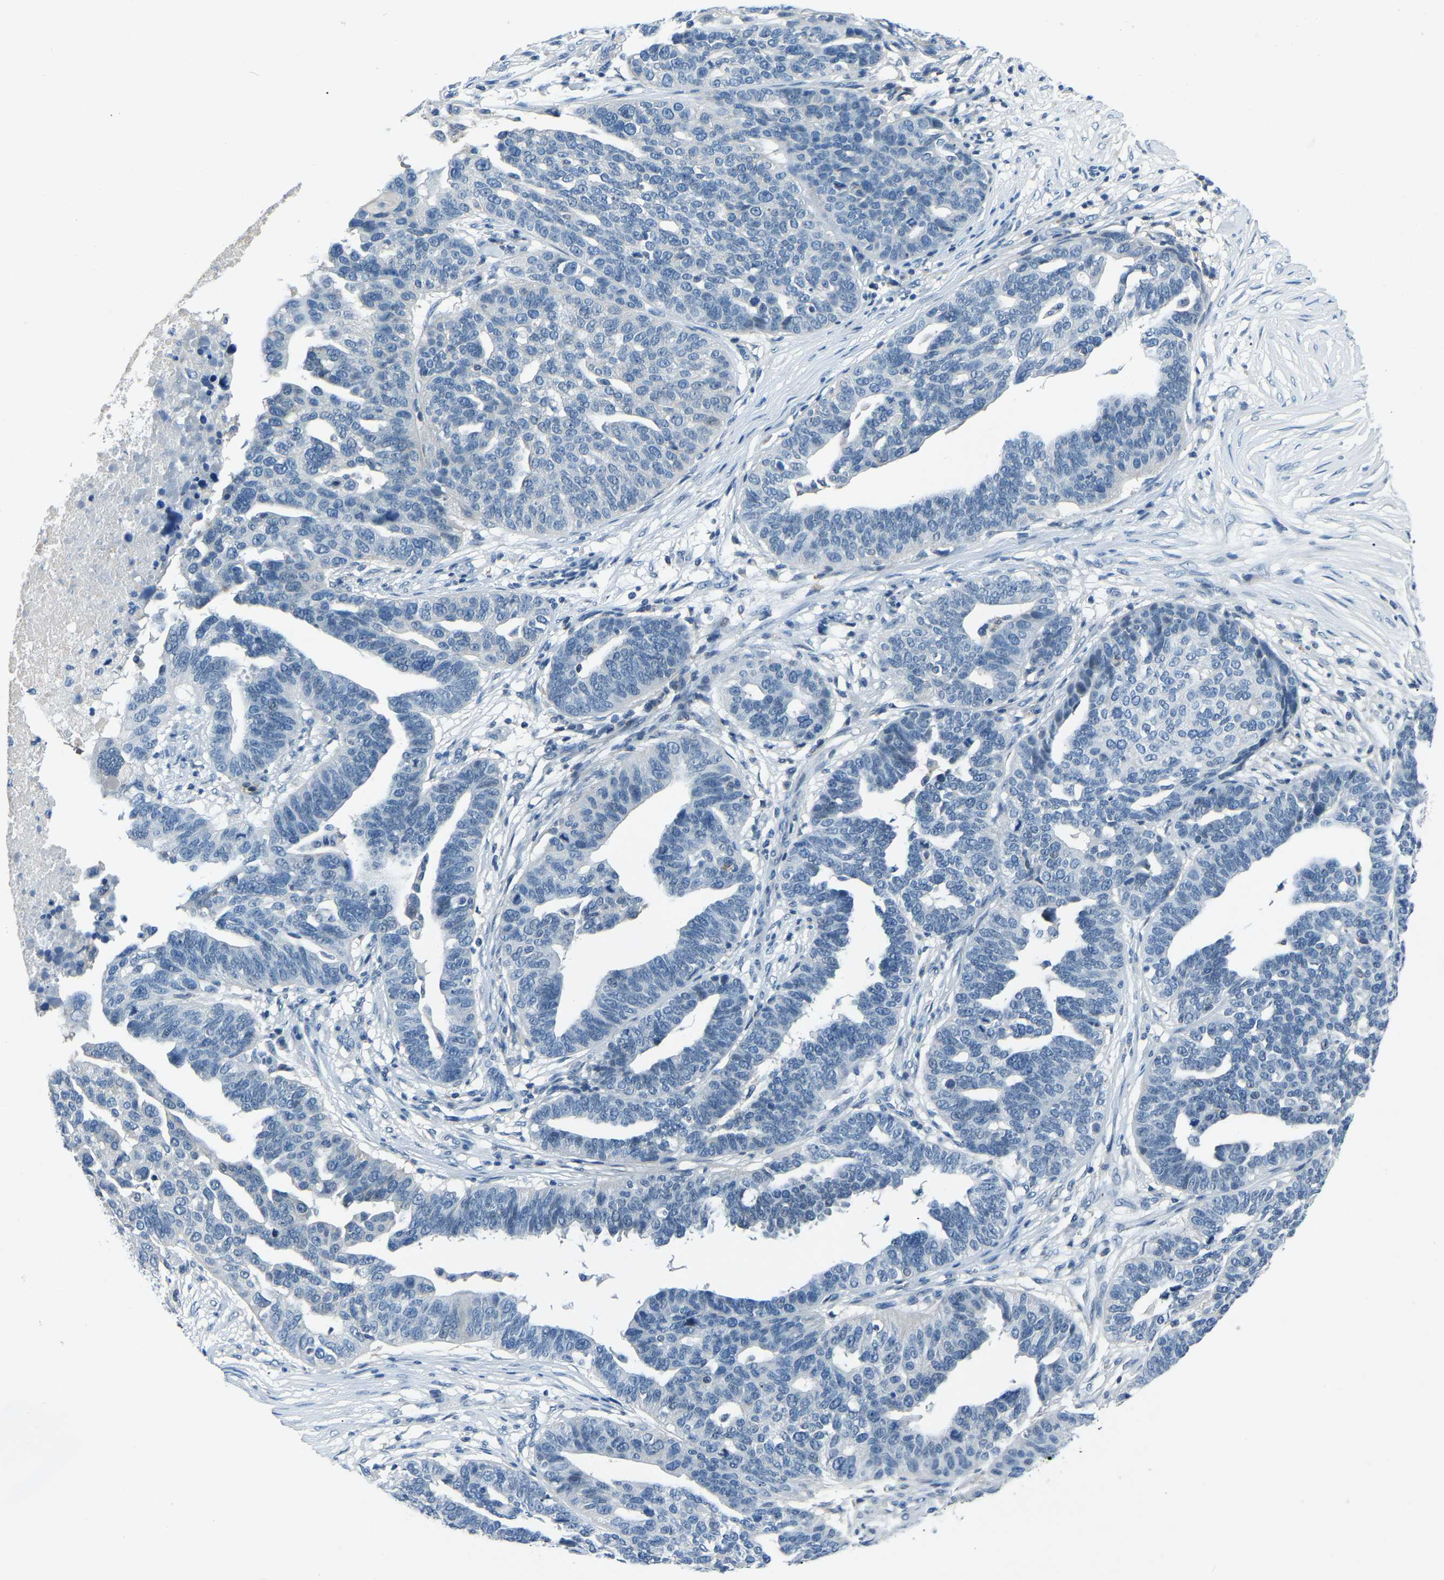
{"staining": {"intensity": "negative", "quantity": "none", "location": "none"}, "tissue": "ovarian cancer", "cell_type": "Tumor cells", "image_type": "cancer", "snomed": [{"axis": "morphology", "description": "Cystadenocarcinoma, serous, NOS"}, {"axis": "topography", "description": "Ovary"}], "caption": "Tumor cells show no significant expression in ovarian serous cystadenocarcinoma.", "gene": "XIRP1", "patient": {"sex": "female", "age": 59}}